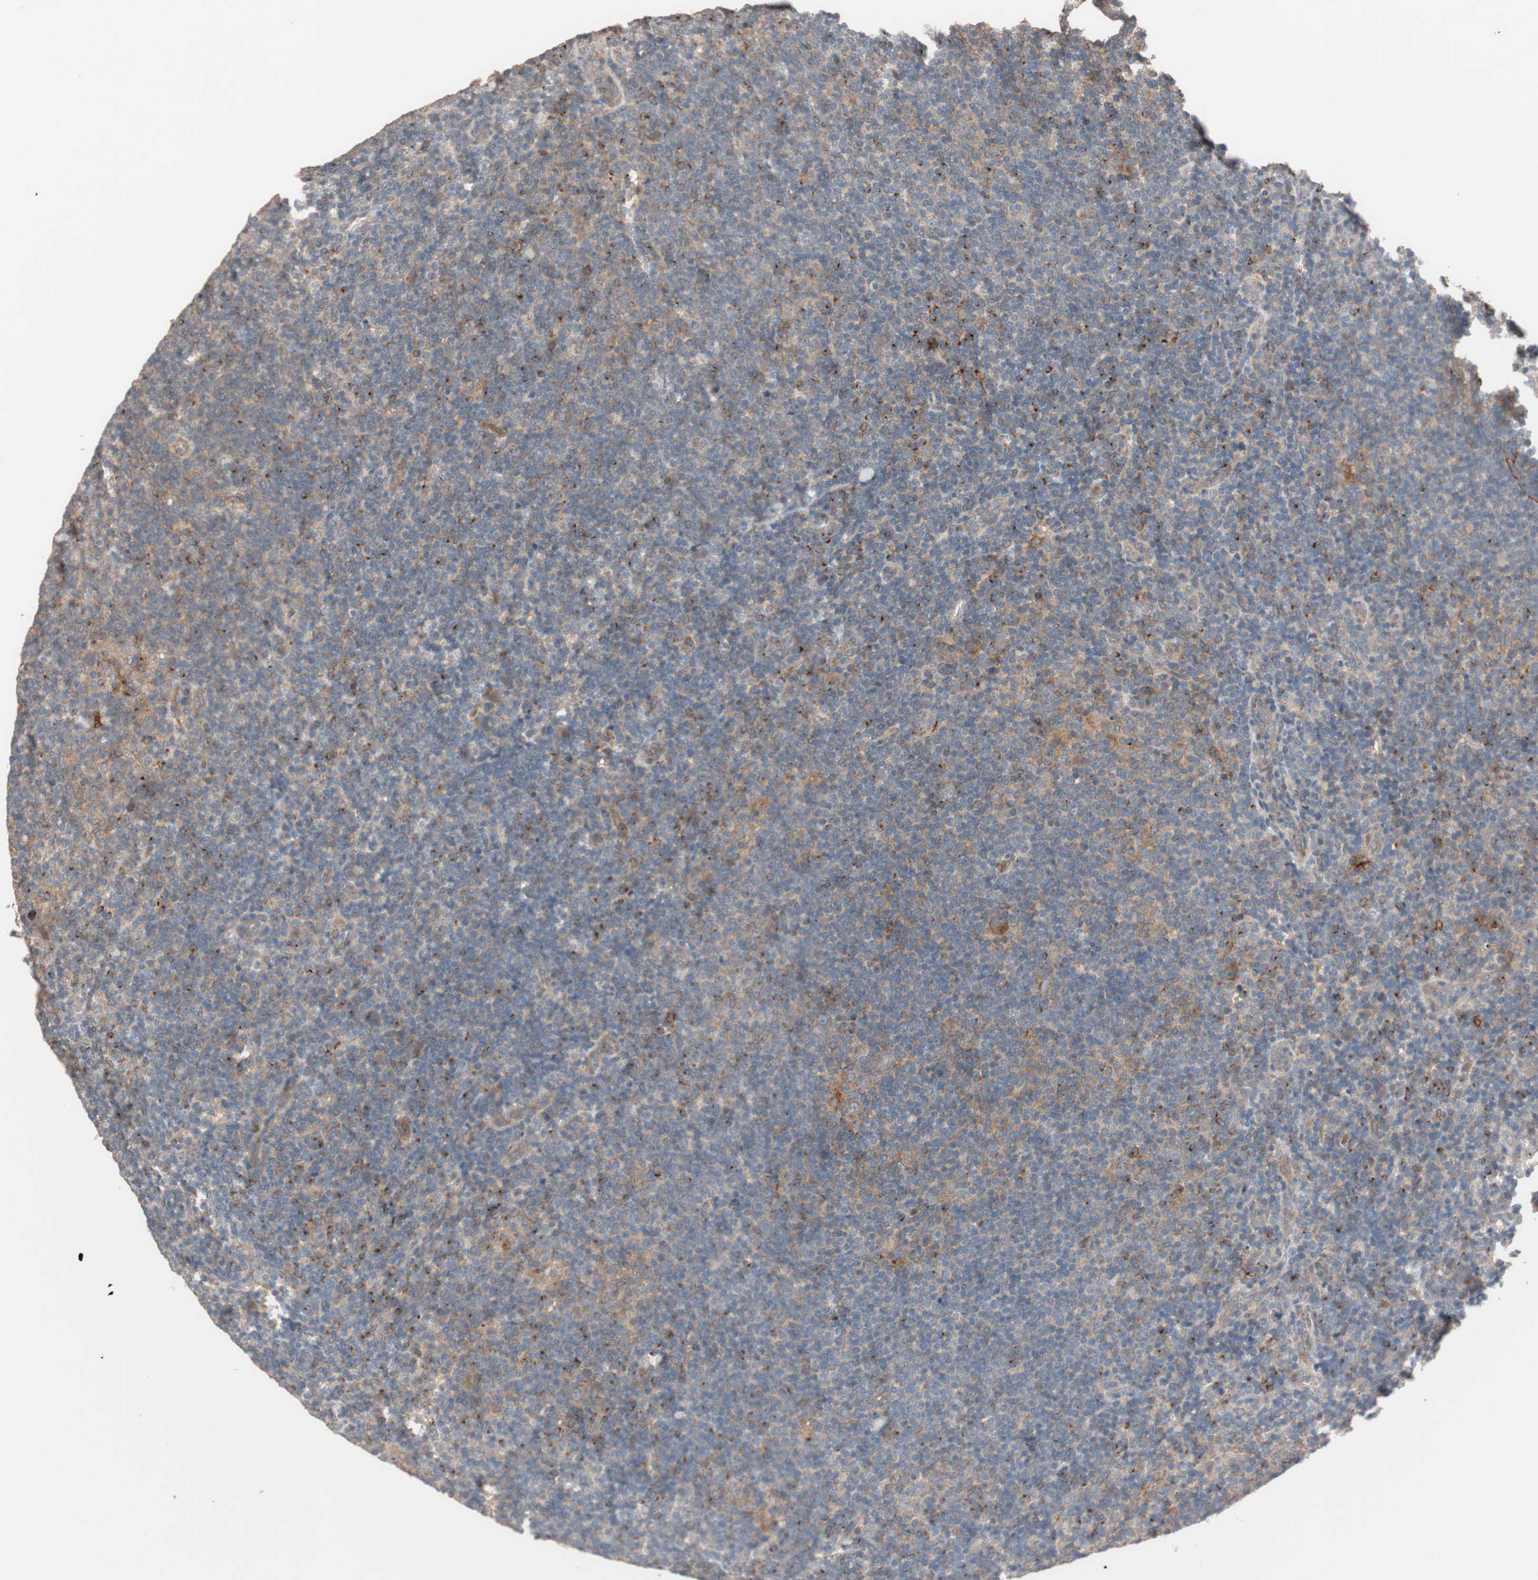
{"staining": {"intensity": "moderate", "quantity": "25%-75%", "location": "cytoplasmic/membranous"}, "tissue": "lymphoma", "cell_type": "Tumor cells", "image_type": "cancer", "snomed": [{"axis": "morphology", "description": "Hodgkin's disease, NOS"}, {"axis": "topography", "description": "Lymph node"}], "caption": "This is an image of IHC staining of Hodgkin's disease, which shows moderate expression in the cytoplasmic/membranous of tumor cells.", "gene": "SDC4", "patient": {"sex": "female", "age": 57}}